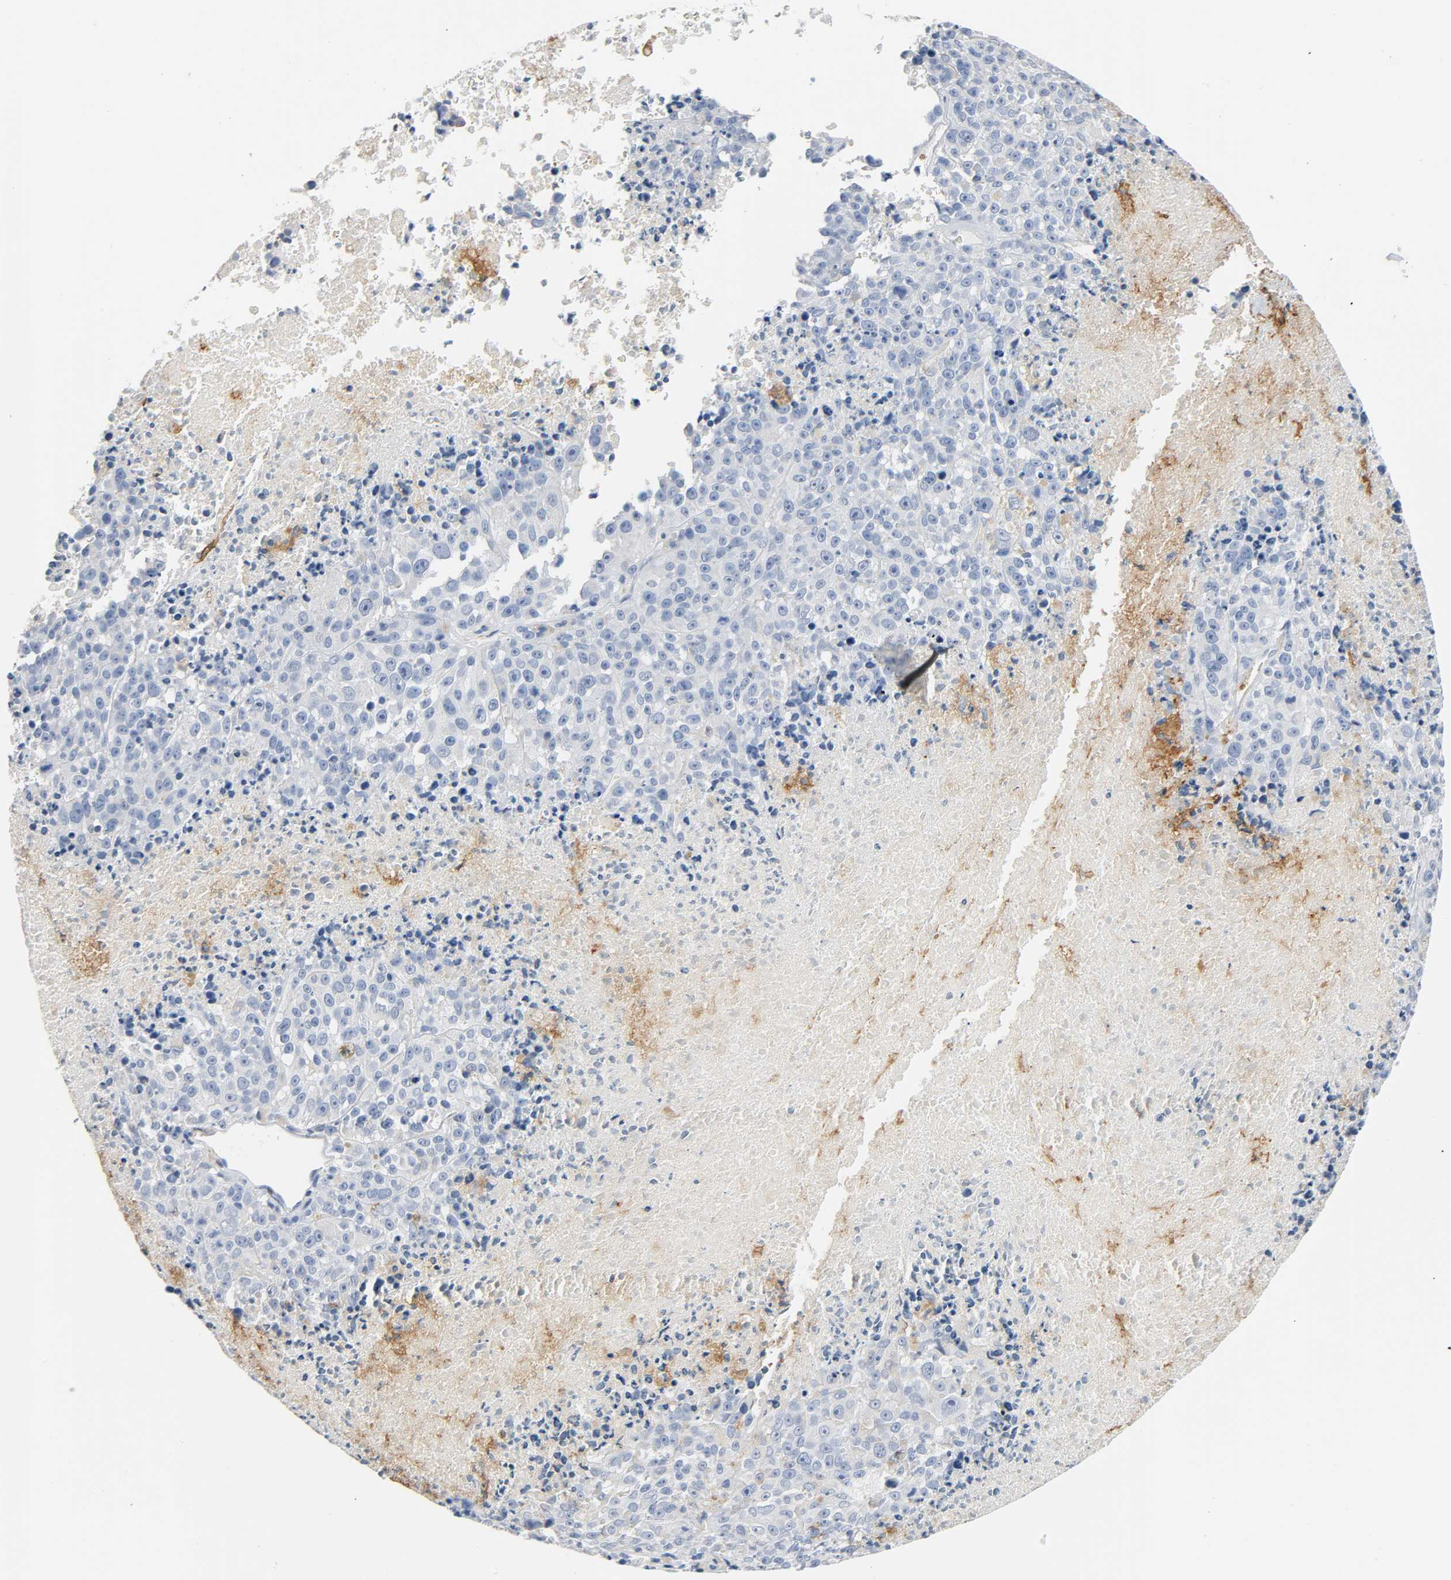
{"staining": {"intensity": "negative", "quantity": "none", "location": "none"}, "tissue": "melanoma", "cell_type": "Tumor cells", "image_type": "cancer", "snomed": [{"axis": "morphology", "description": "Malignant melanoma, Metastatic site"}, {"axis": "topography", "description": "Cerebral cortex"}], "caption": "Melanoma was stained to show a protein in brown. There is no significant staining in tumor cells.", "gene": "ANPEP", "patient": {"sex": "female", "age": 52}}